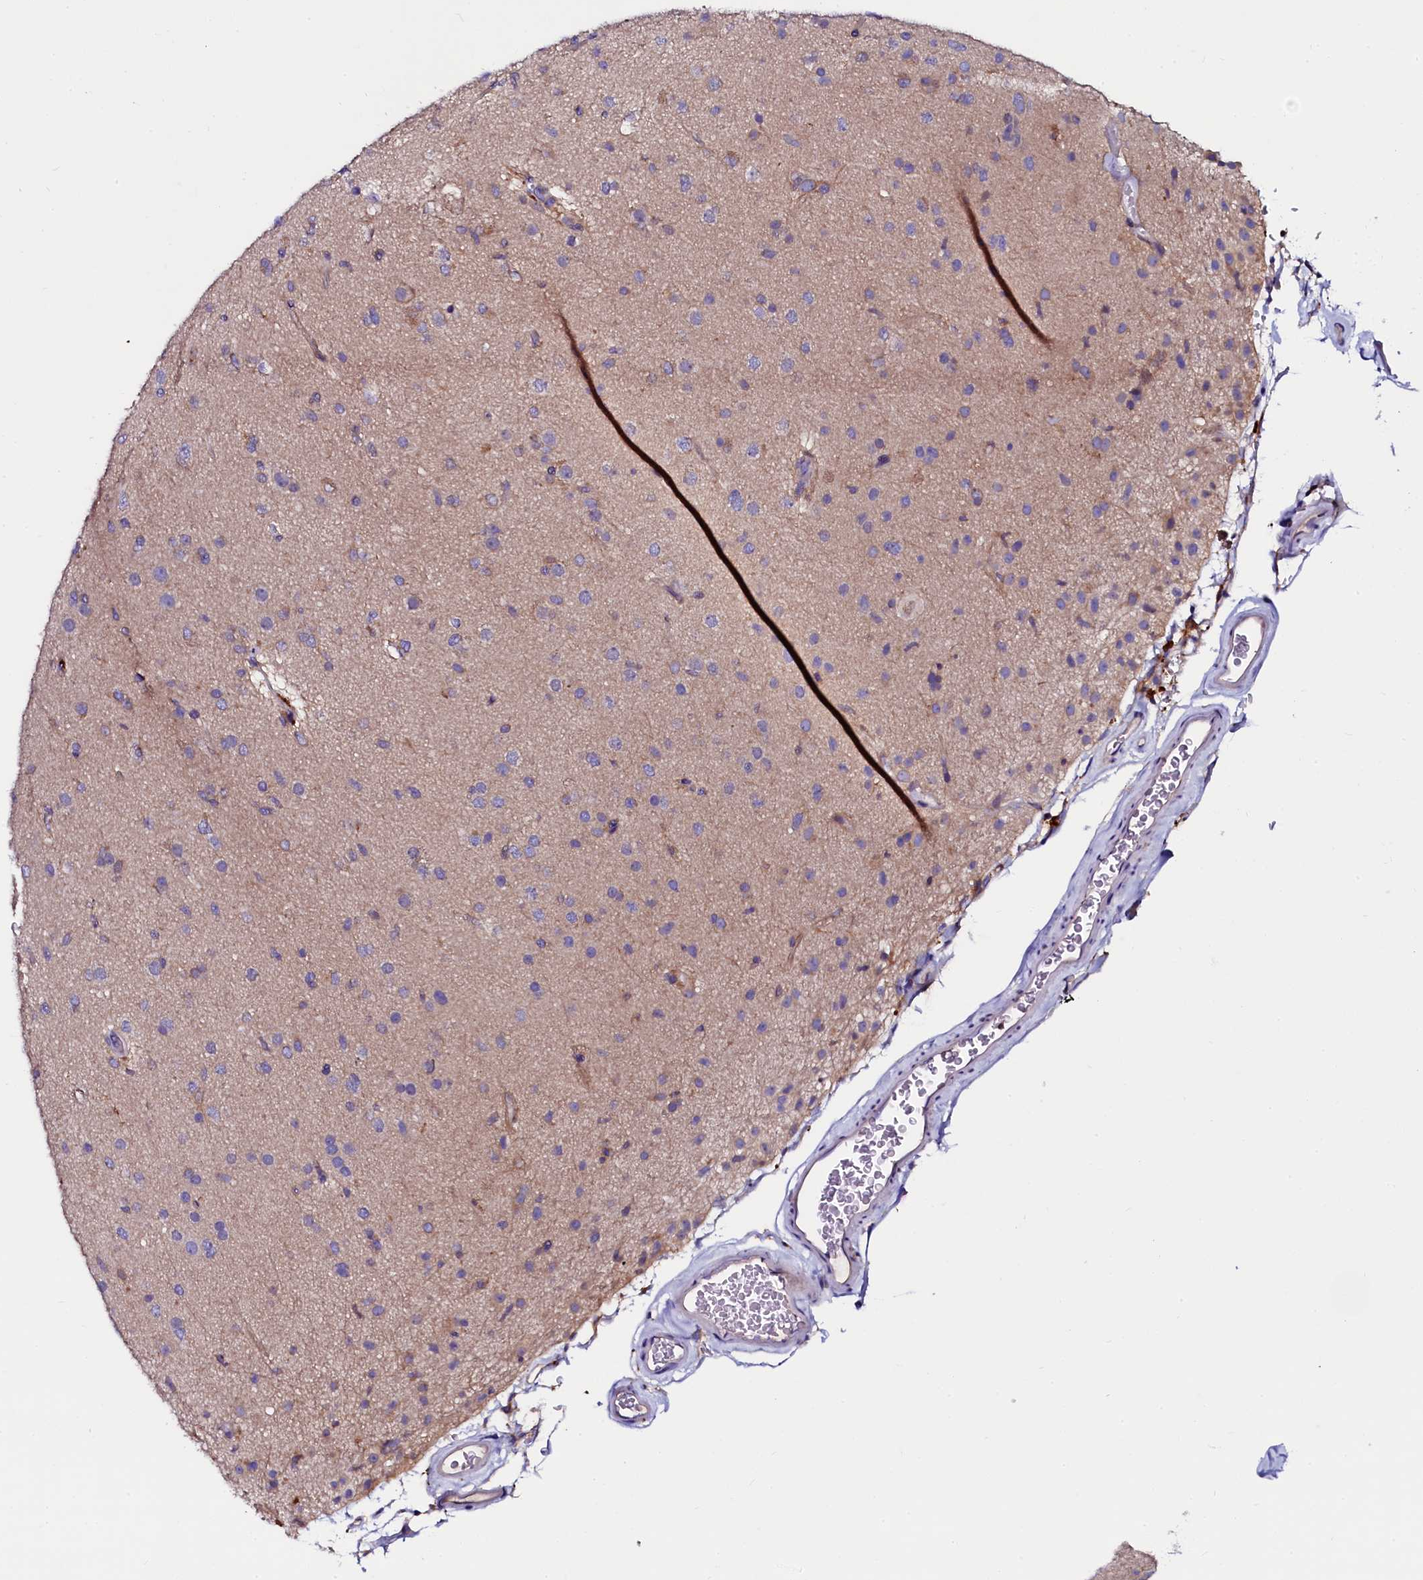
{"staining": {"intensity": "weak", "quantity": "<25%", "location": "cytoplasmic/membranous"}, "tissue": "glioma", "cell_type": "Tumor cells", "image_type": "cancer", "snomed": [{"axis": "morphology", "description": "Glioma, malignant, Low grade"}, {"axis": "topography", "description": "Brain"}], "caption": "This is a image of immunohistochemistry (IHC) staining of glioma, which shows no positivity in tumor cells.", "gene": "OTOL1", "patient": {"sex": "male", "age": 65}}